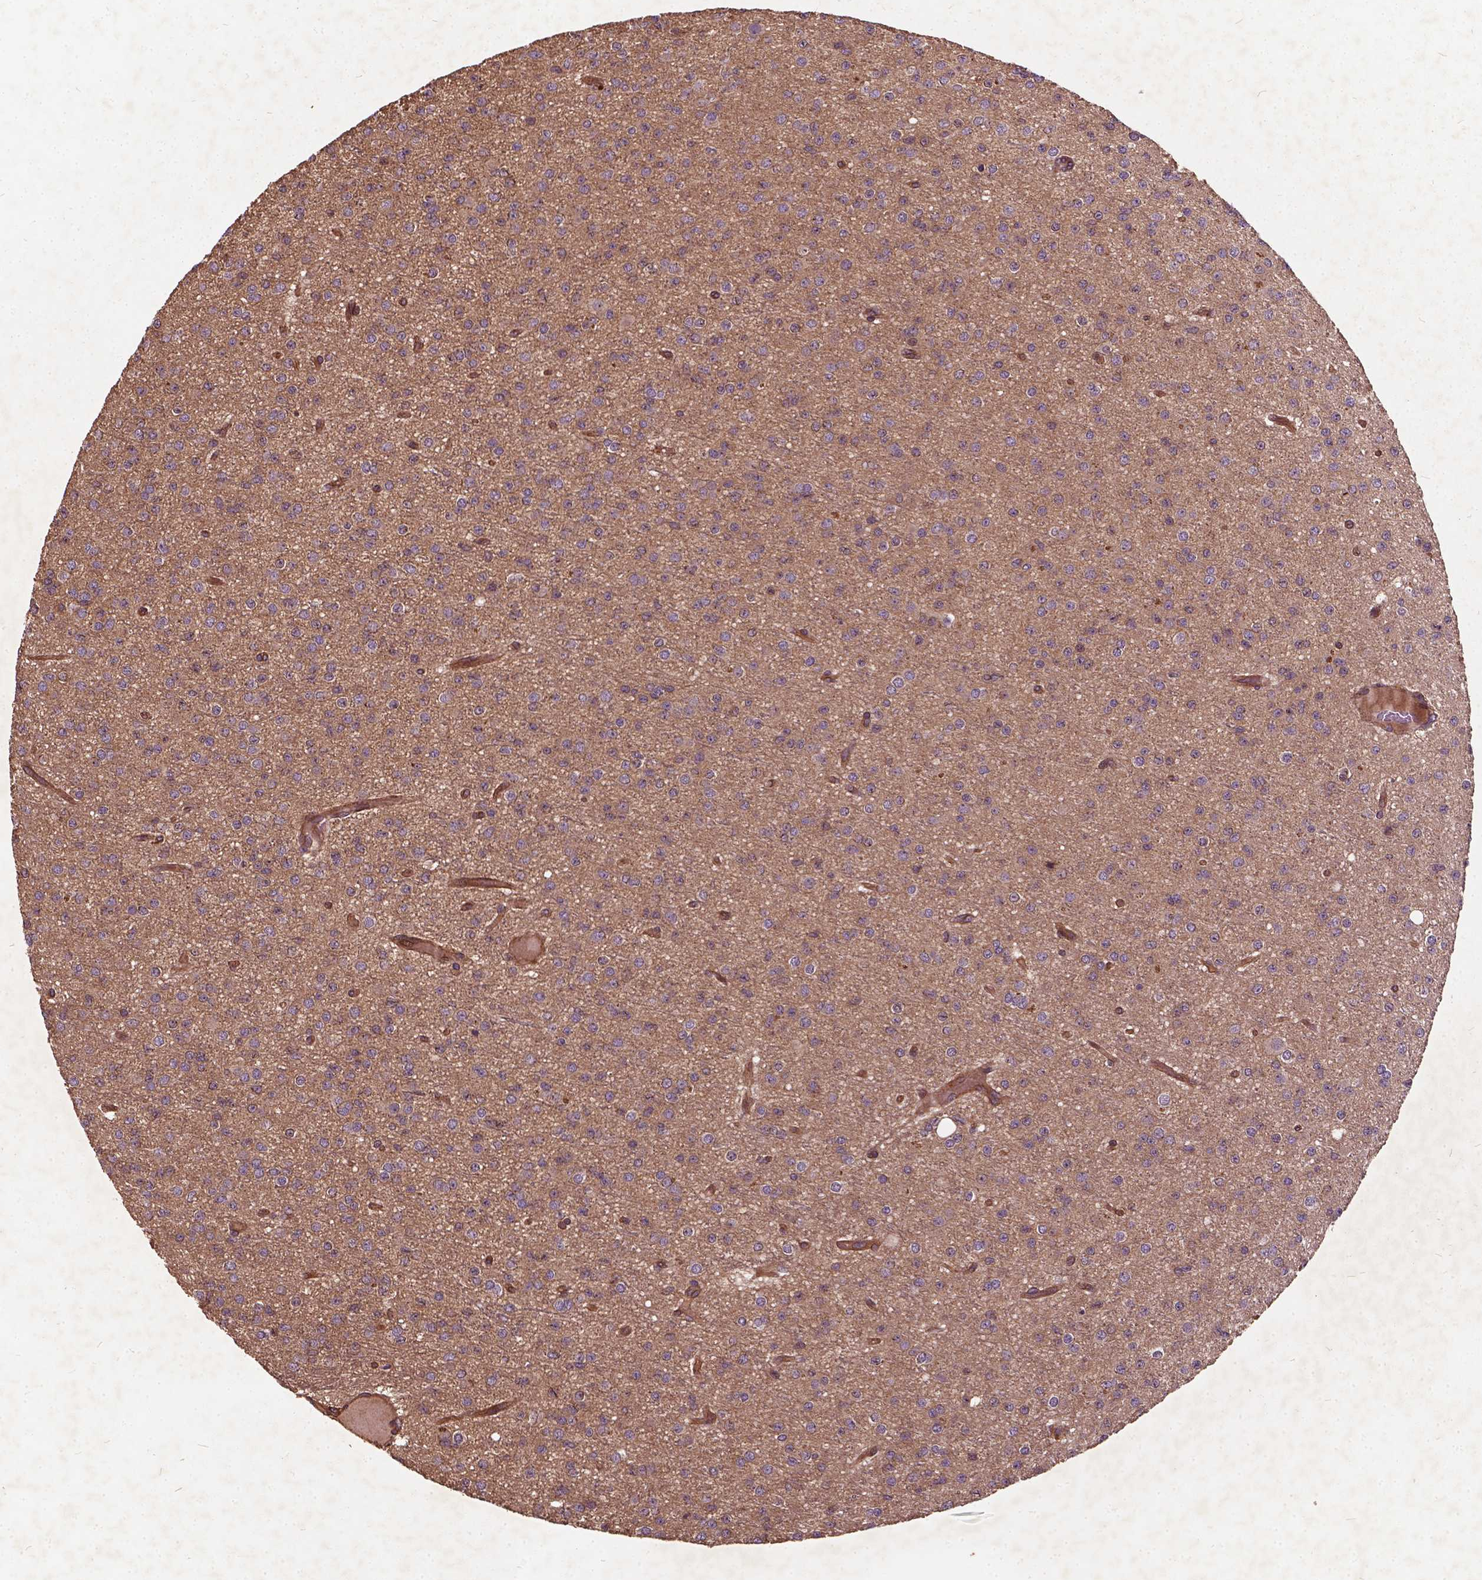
{"staining": {"intensity": "weak", "quantity": "25%-75%", "location": "cytoplasmic/membranous"}, "tissue": "glioma", "cell_type": "Tumor cells", "image_type": "cancer", "snomed": [{"axis": "morphology", "description": "Glioma, malignant, Low grade"}, {"axis": "topography", "description": "Brain"}], "caption": "This is a histology image of IHC staining of malignant glioma (low-grade), which shows weak staining in the cytoplasmic/membranous of tumor cells.", "gene": "UBXN2A", "patient": {"sex": "male", "age": 27}}